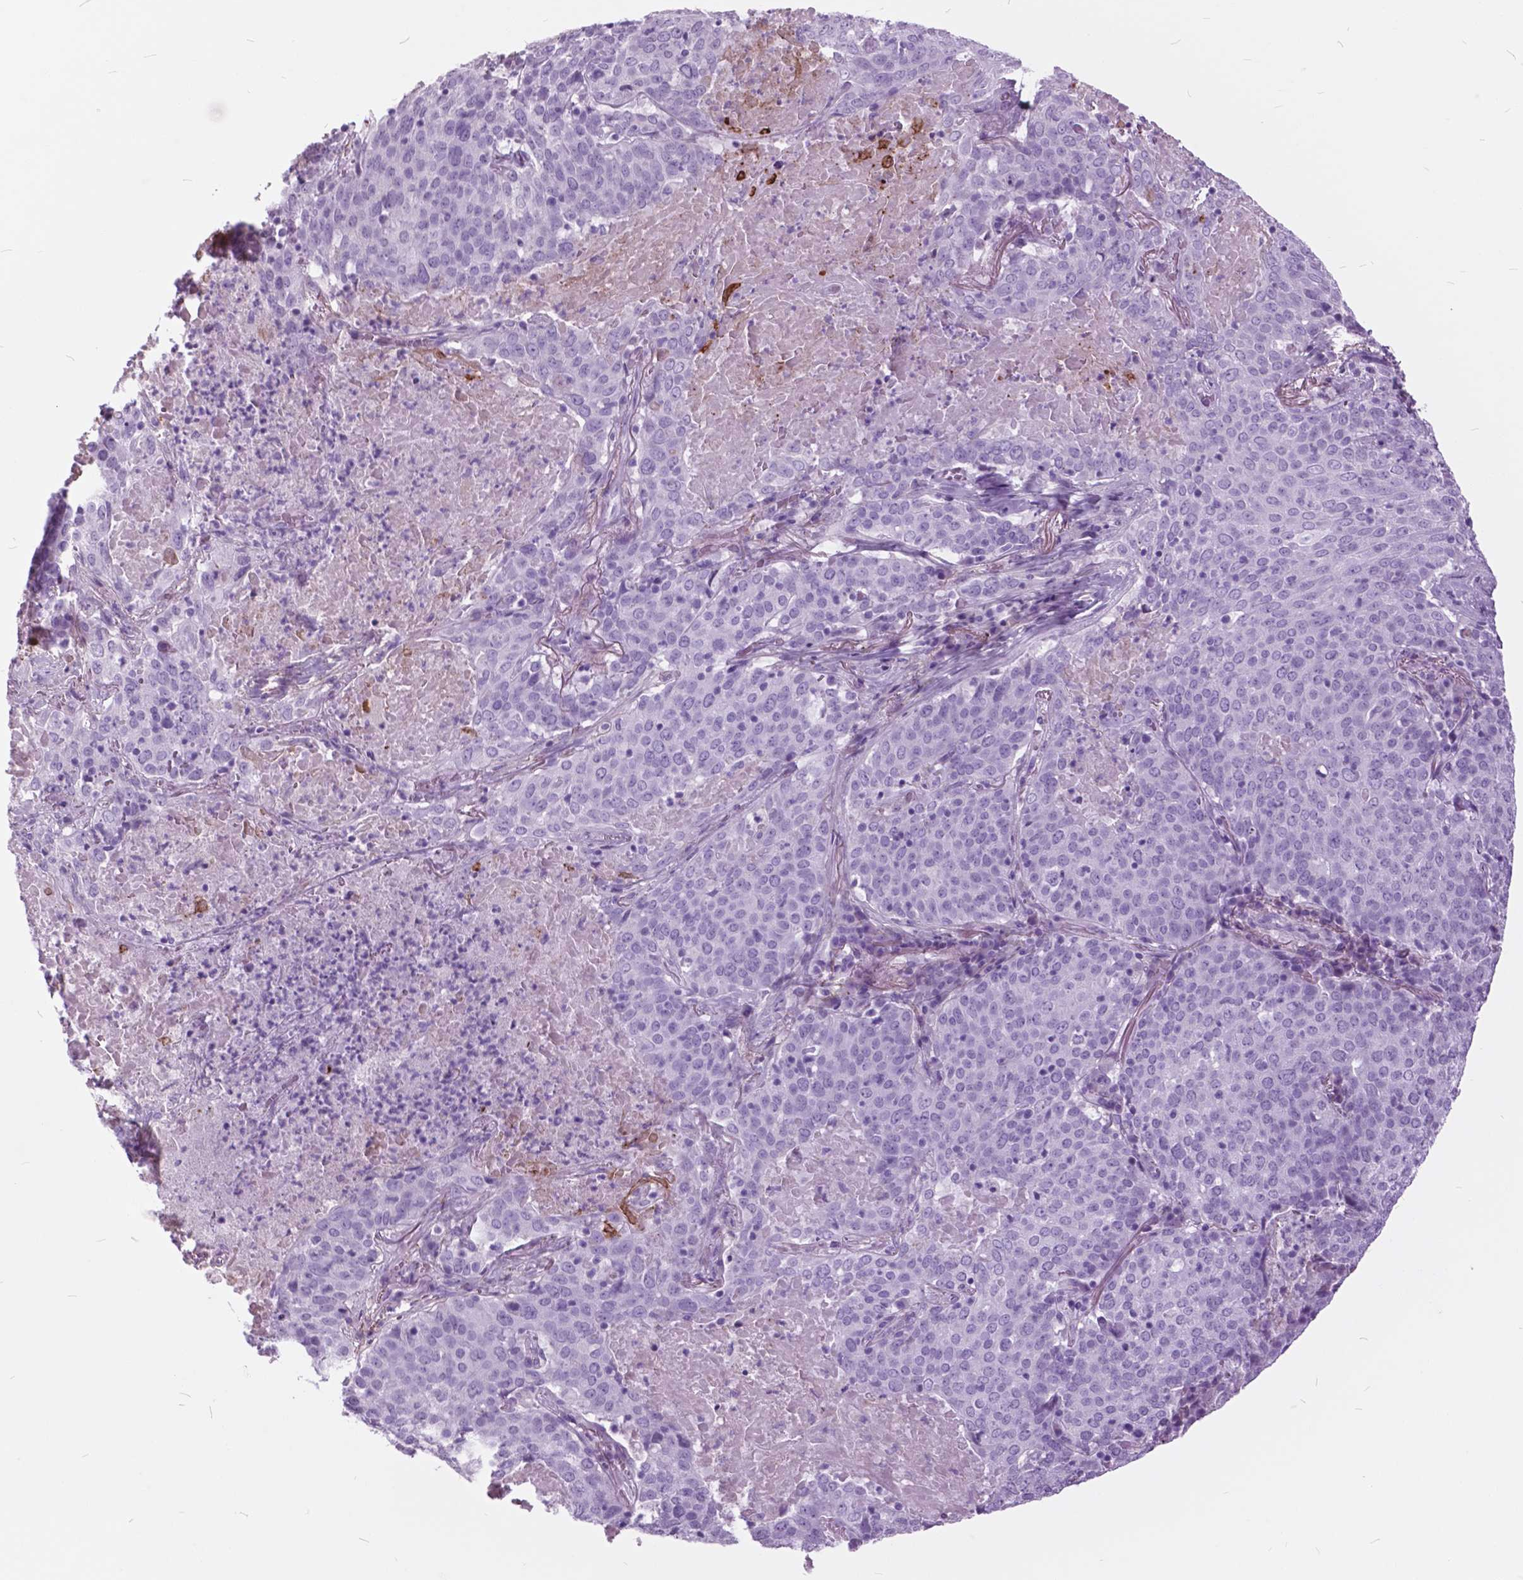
{"staining": {"intensity": "negative", "quantity": "none", "location": "none"}, "tissue": "lung cancer", "cell_type": "Tumor cells", "image_type": "cancer", "snomed": [{"axis": "morphology", "description": "Squamous cell carcinoma, NOS"}, {"axis": "topography", "description": "Lung"}], "caption": "Histopathology image shows no significant protein expression in tumor cells of lung cancer.", "gene": "GDF9", "patient": {"sex": "male", "age": 82}}